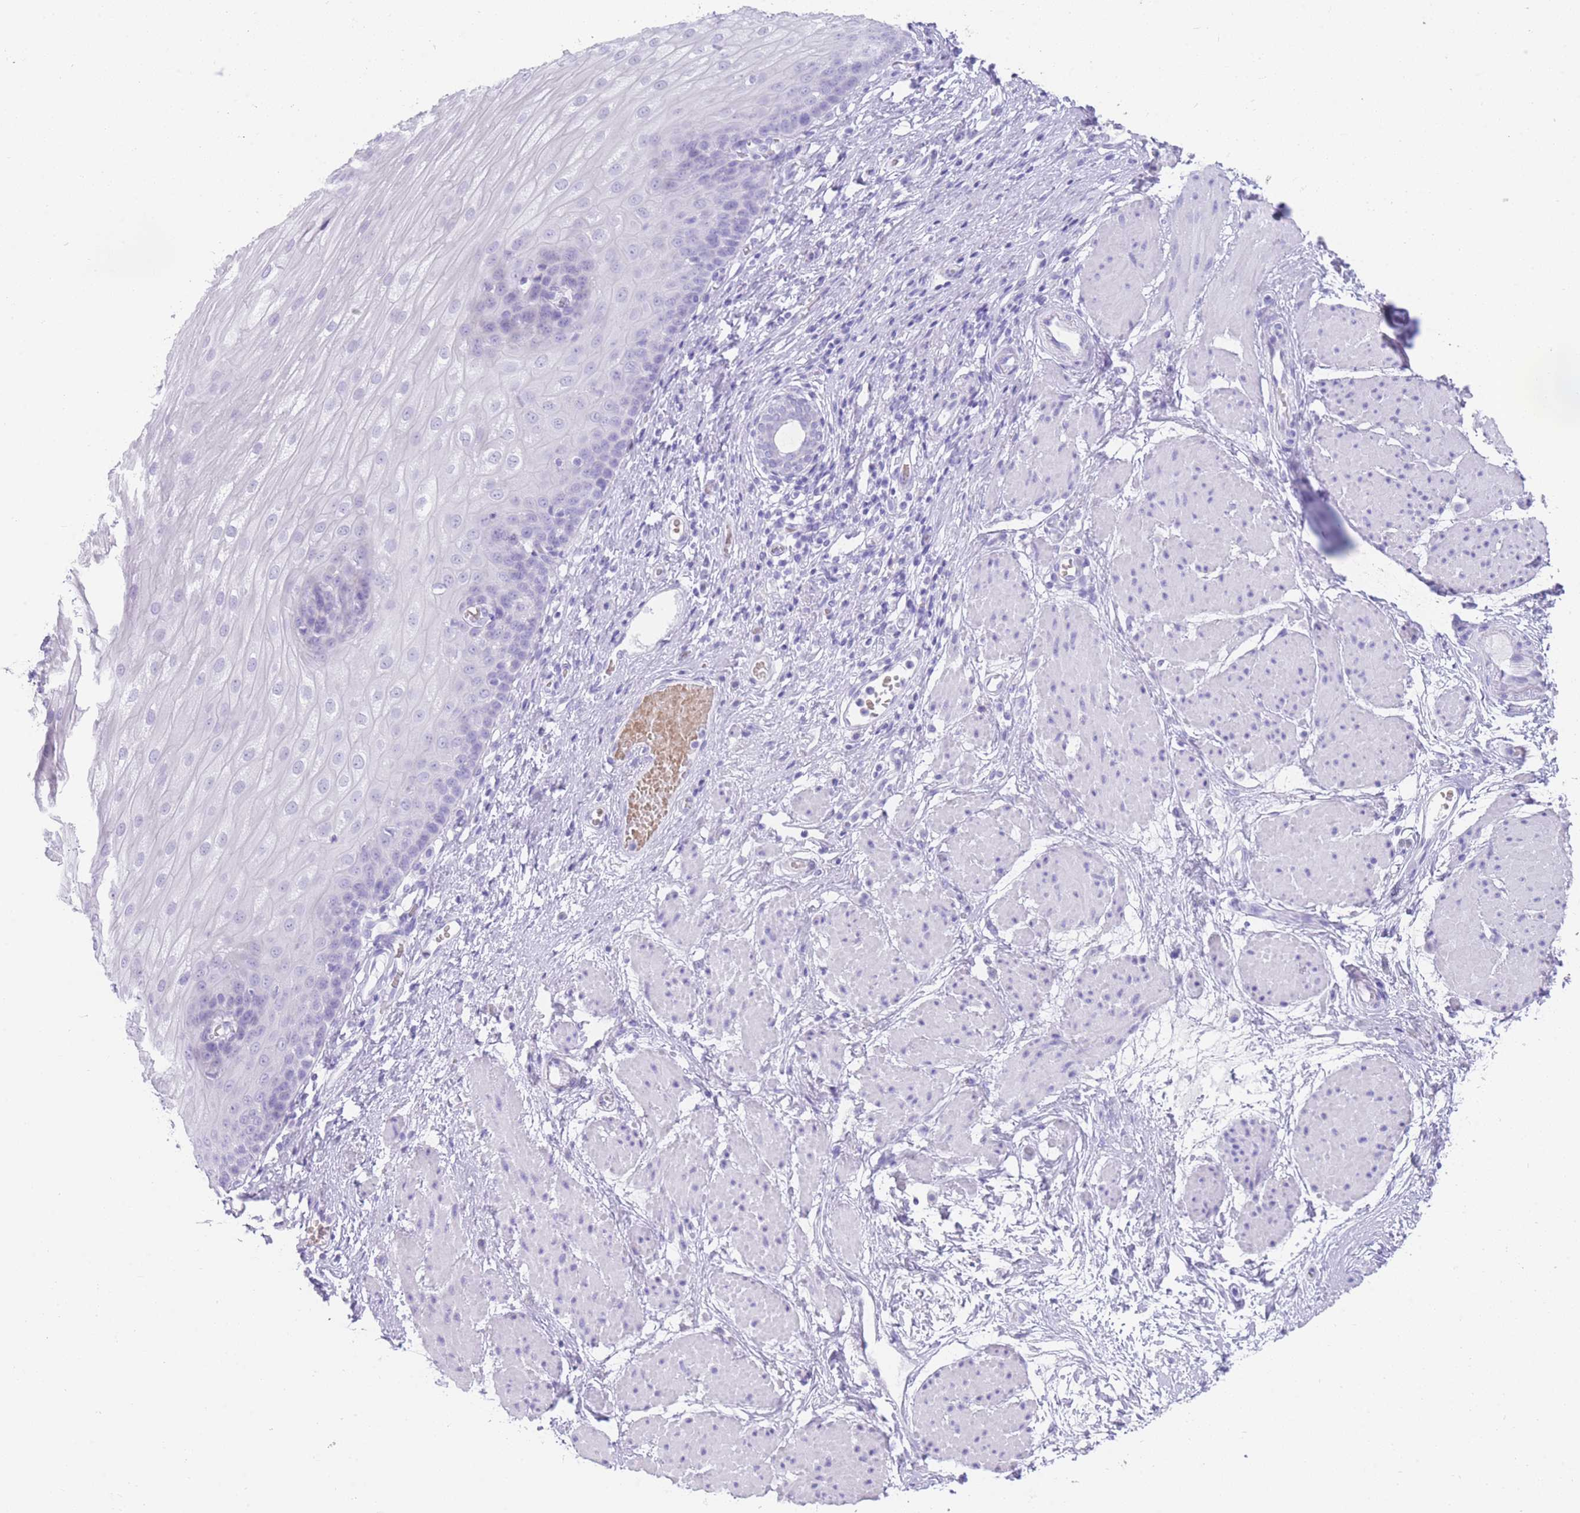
{"staining": {"intensity": "negative", "quantity": "none", "location": "none"}, "tissue": "esophagus", "cell_type": "Squamous epithelial cells", "image_type": "normal", "snomed": [{"axis": "morphology", "description": "Normal tissue, NOS"}, {"axis": "topography", "description": "Esophagus"}], "caption": "Photomicrograph shows no significant protein staining in squamous epithelial cells of benign esophagus. (Stains: DAB (3,3'-diaminobenzidine) immunohistochemistry with hematoxylin counter stain, Microscopy: brightfield microscopy at high magnification).", "gene": "ELOA2", "patient": {"sex": "male", "age": 69}}